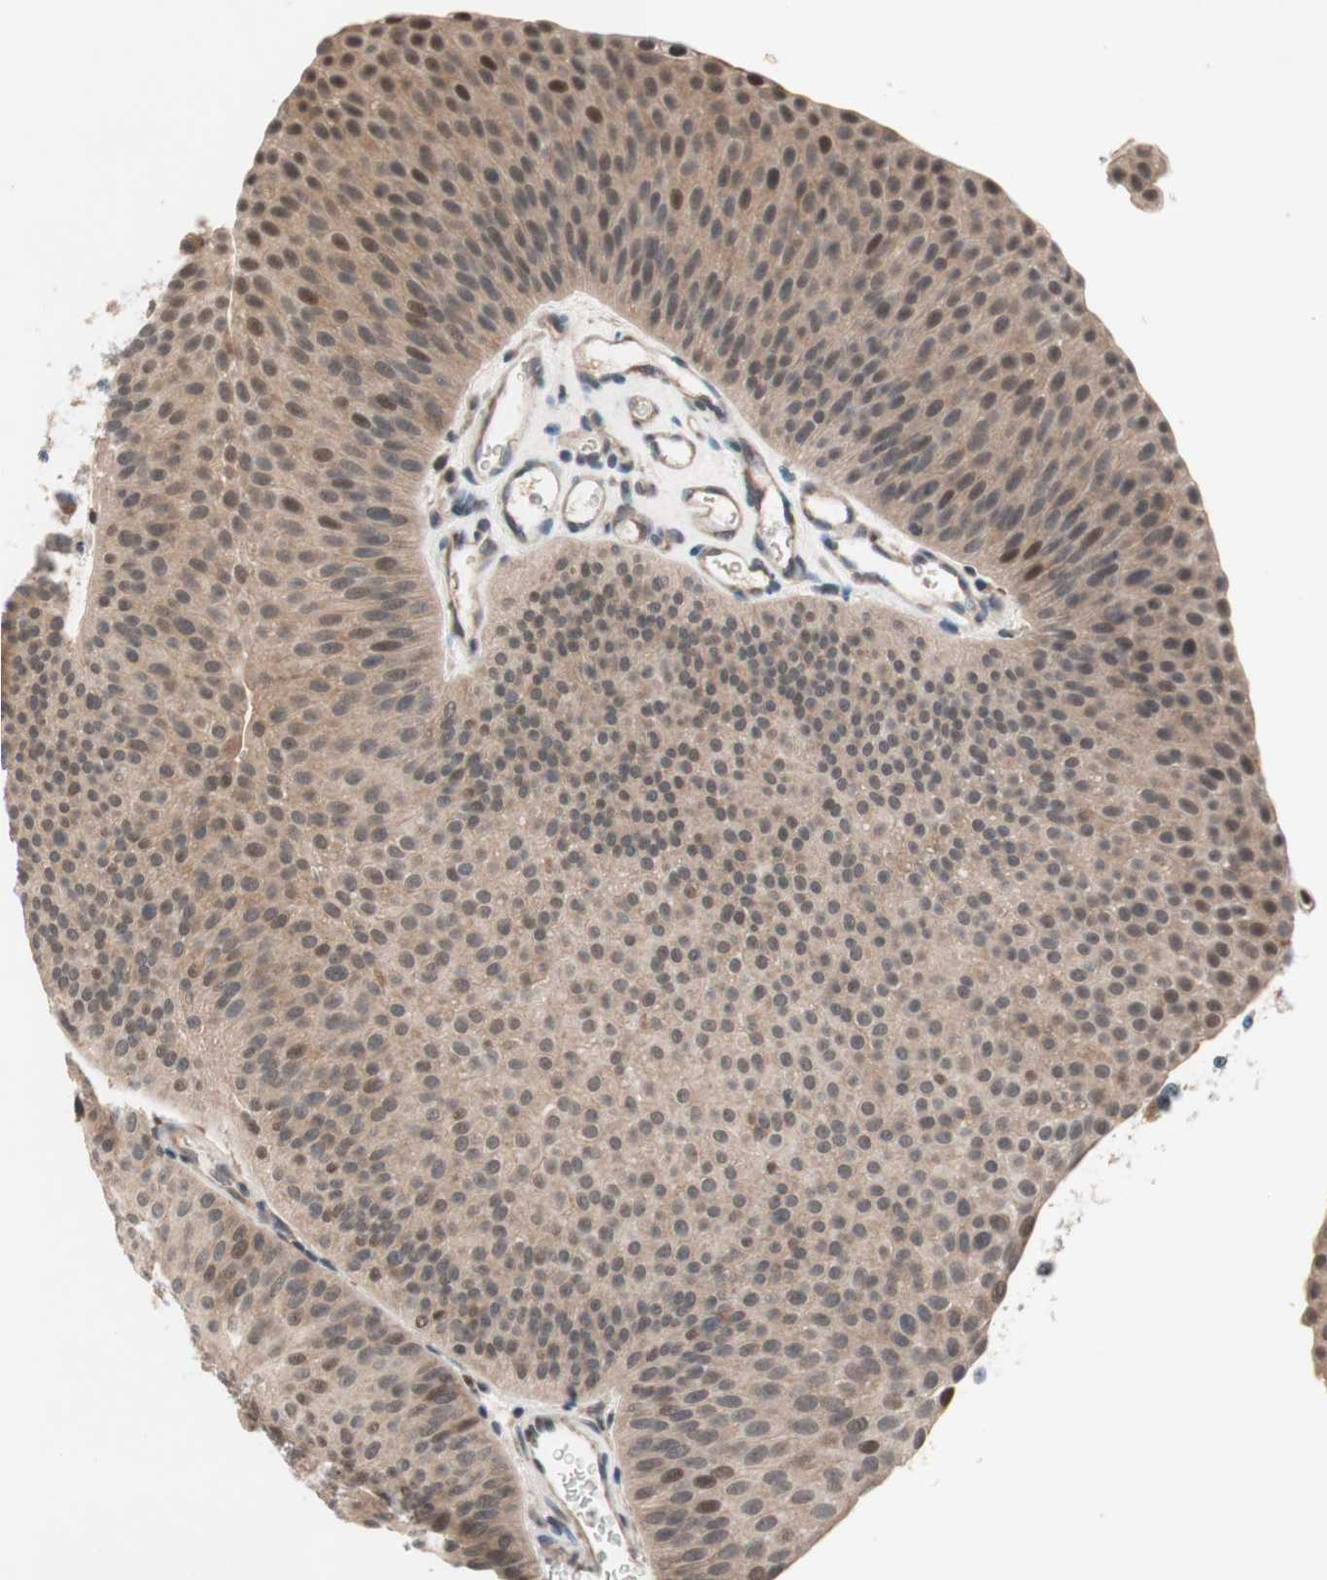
{"staining": {"intensity": "moderate", "quantity": ">75%", "location": "cytoplasmic/membranous,nuclear"}, "tissue": "urothelial cancer", "cell_type": "Tumor cells", "image_type": "cancer", "snomed": [{"axis": "morphology", "description": "Urothelial carcinoma, Low grade"}, {"axis": "topography", "description": "Urinary bladder"}], "caption": "Protein expression analysis of human low-grade urothelial carcinoma reveals moderate cytoplasmic/membranous and nuclear staining in approximately >75% of tumor cells. (Brightfield microscopy of DAB IHC at high magnification).", "gene": "CD55", "patient": {"sex": "female", "age": 60}}